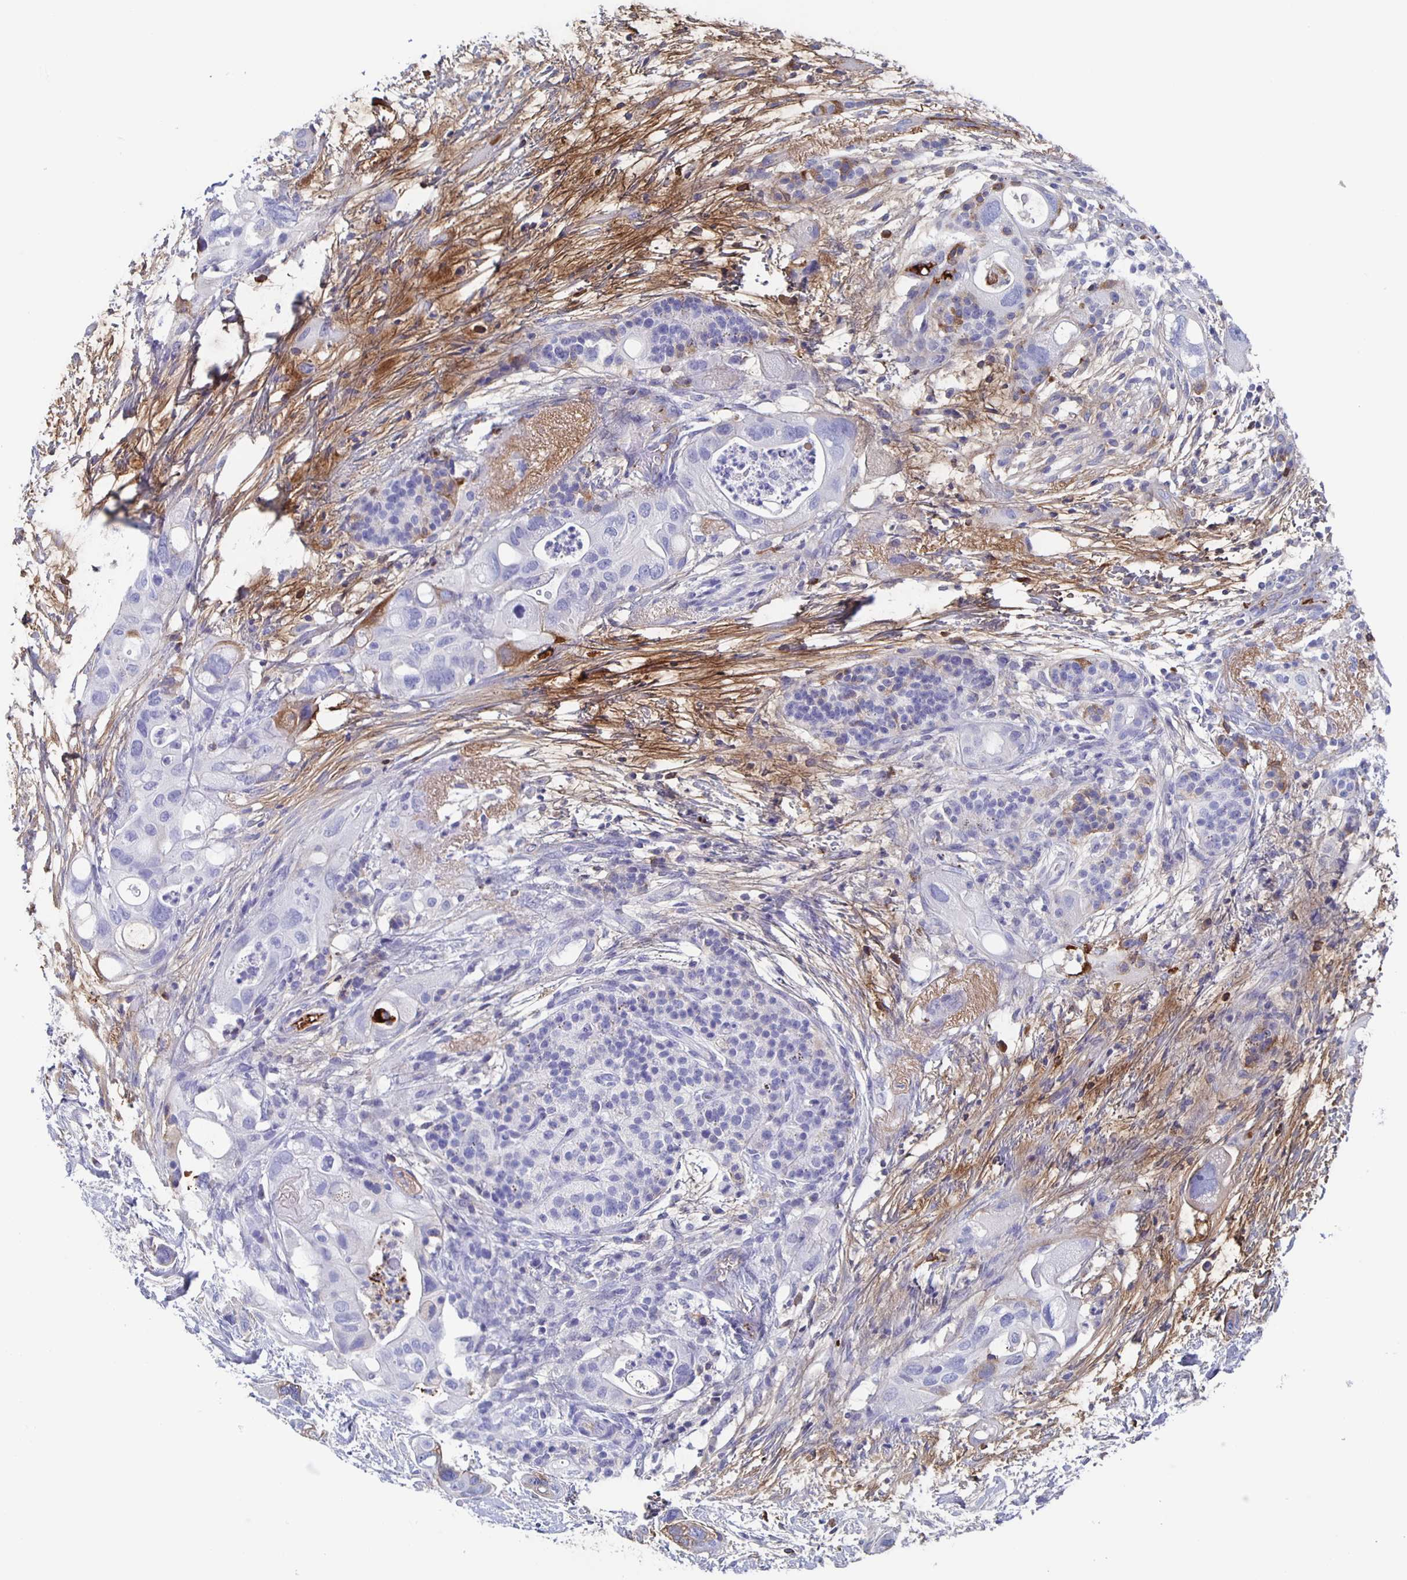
{"staining": {"intensity": "negative", "quantity": "none", "location": "none"}, "tissue": "pancreatic cancer", "cell_type": "Tumor cells", "image_type": "cancer", "snomed": [{"axis": "morphology", "description": "Adenocarcinoma, NOS"}, {"axis": "topography", "description": "Pancreas"}], "caption": "High power microscopy histopathology image of an IHC micrograph of pancreatic cancer, revealing no significant expression in tumor cells.", "gene": "FGA", "patient": {"sex": "female", "age": 72}}